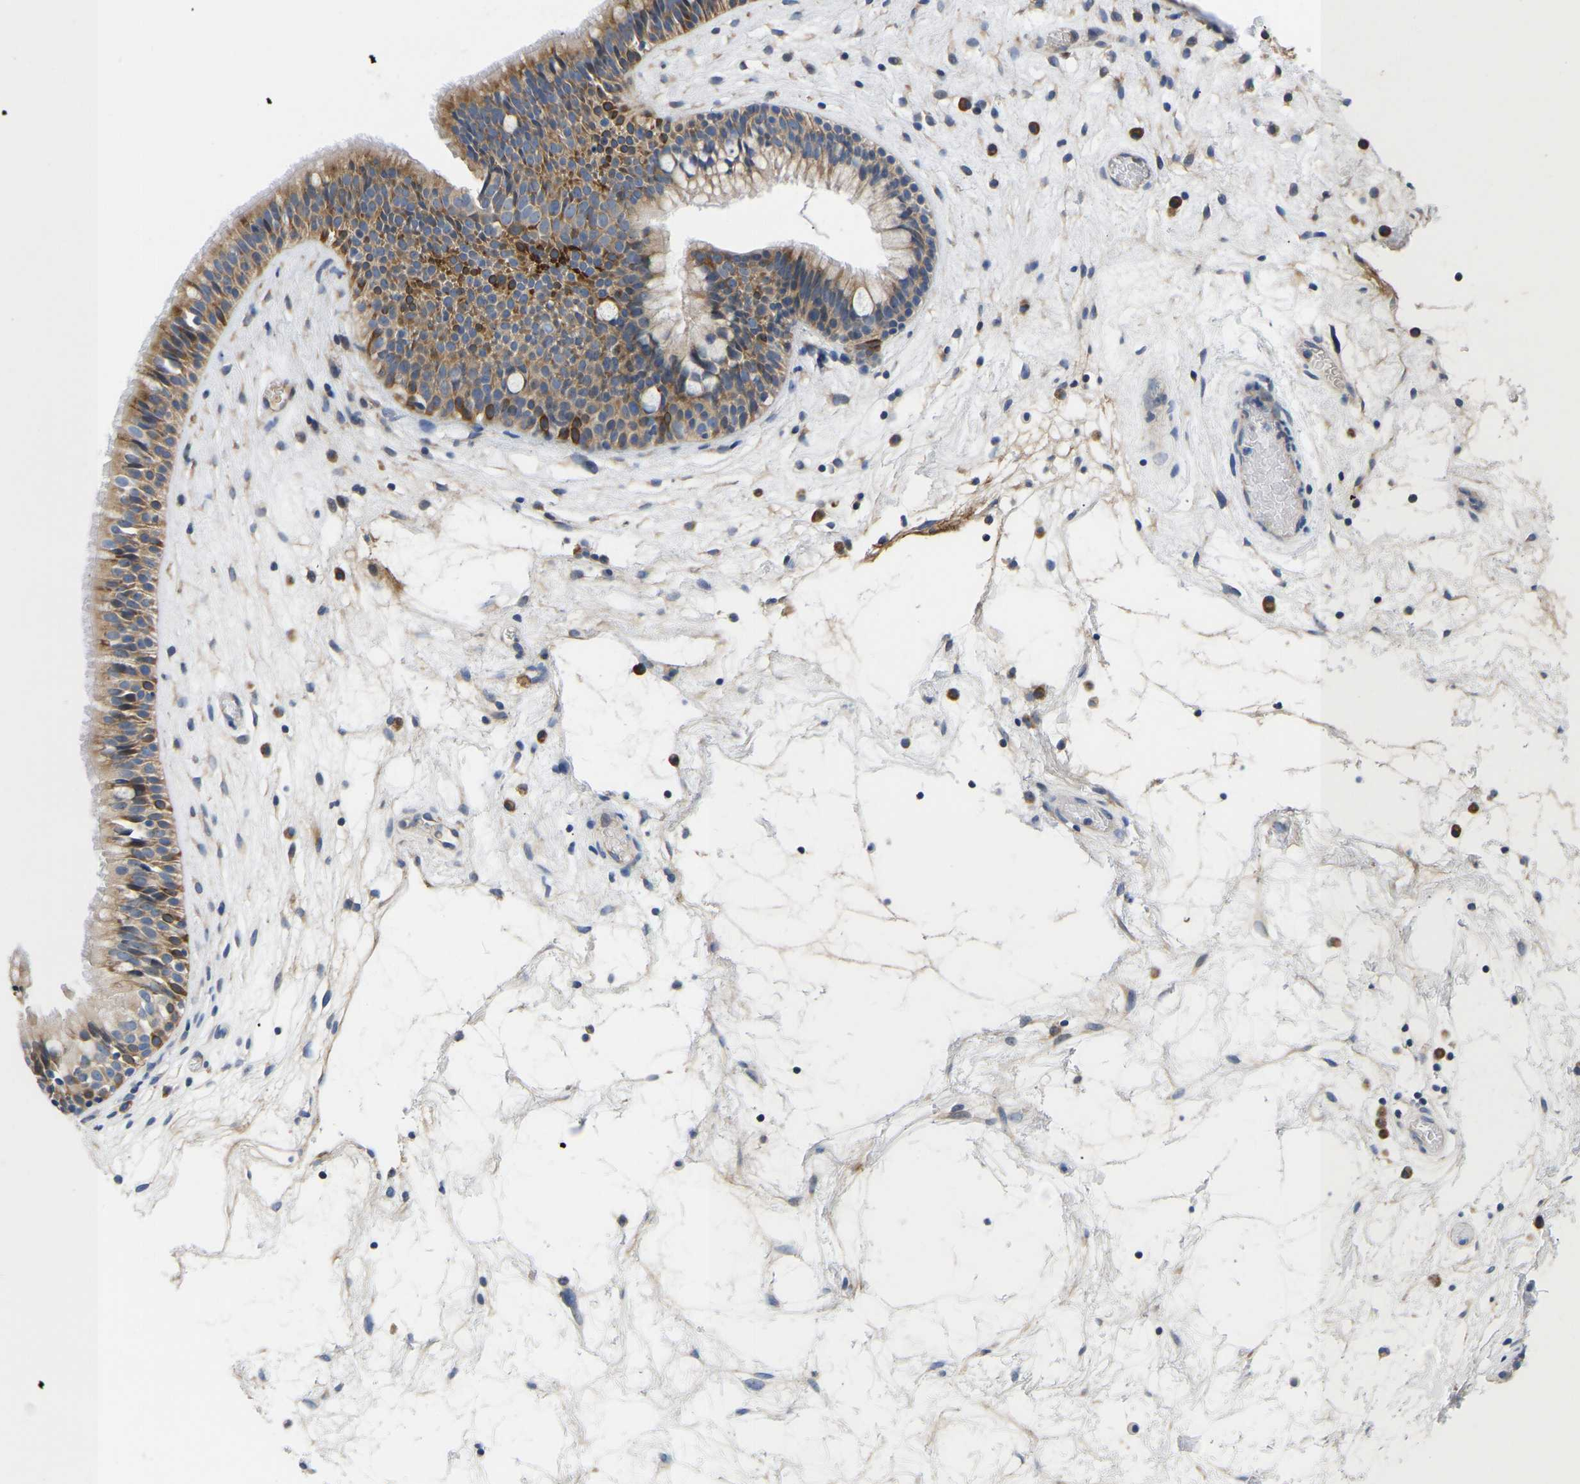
{"staining": {"intensity": "moderate", "quantity": ">75%", "location": "cytoplasmic/membranous"}, "tissue": "nasopharynx", "cell_type": "Respiratory epithelial cells", "image_type": "normal", "snomed": [{"axis": "morphology", "description": "Normal tissue, NOS"}, {"axis": "morphology", "description": "Inflammation, NOS"}, {"axis": "topography", "description": "Nasopharynx"}], "caption": "Respiratory epithelial cells exhibit medium levels of moderate cytoplasmic/membranous expression in approximately >75% of cells in benign human nasopharynx.", "gene": "ABCA10", "patient": {"sex": "male", "age": 48}}